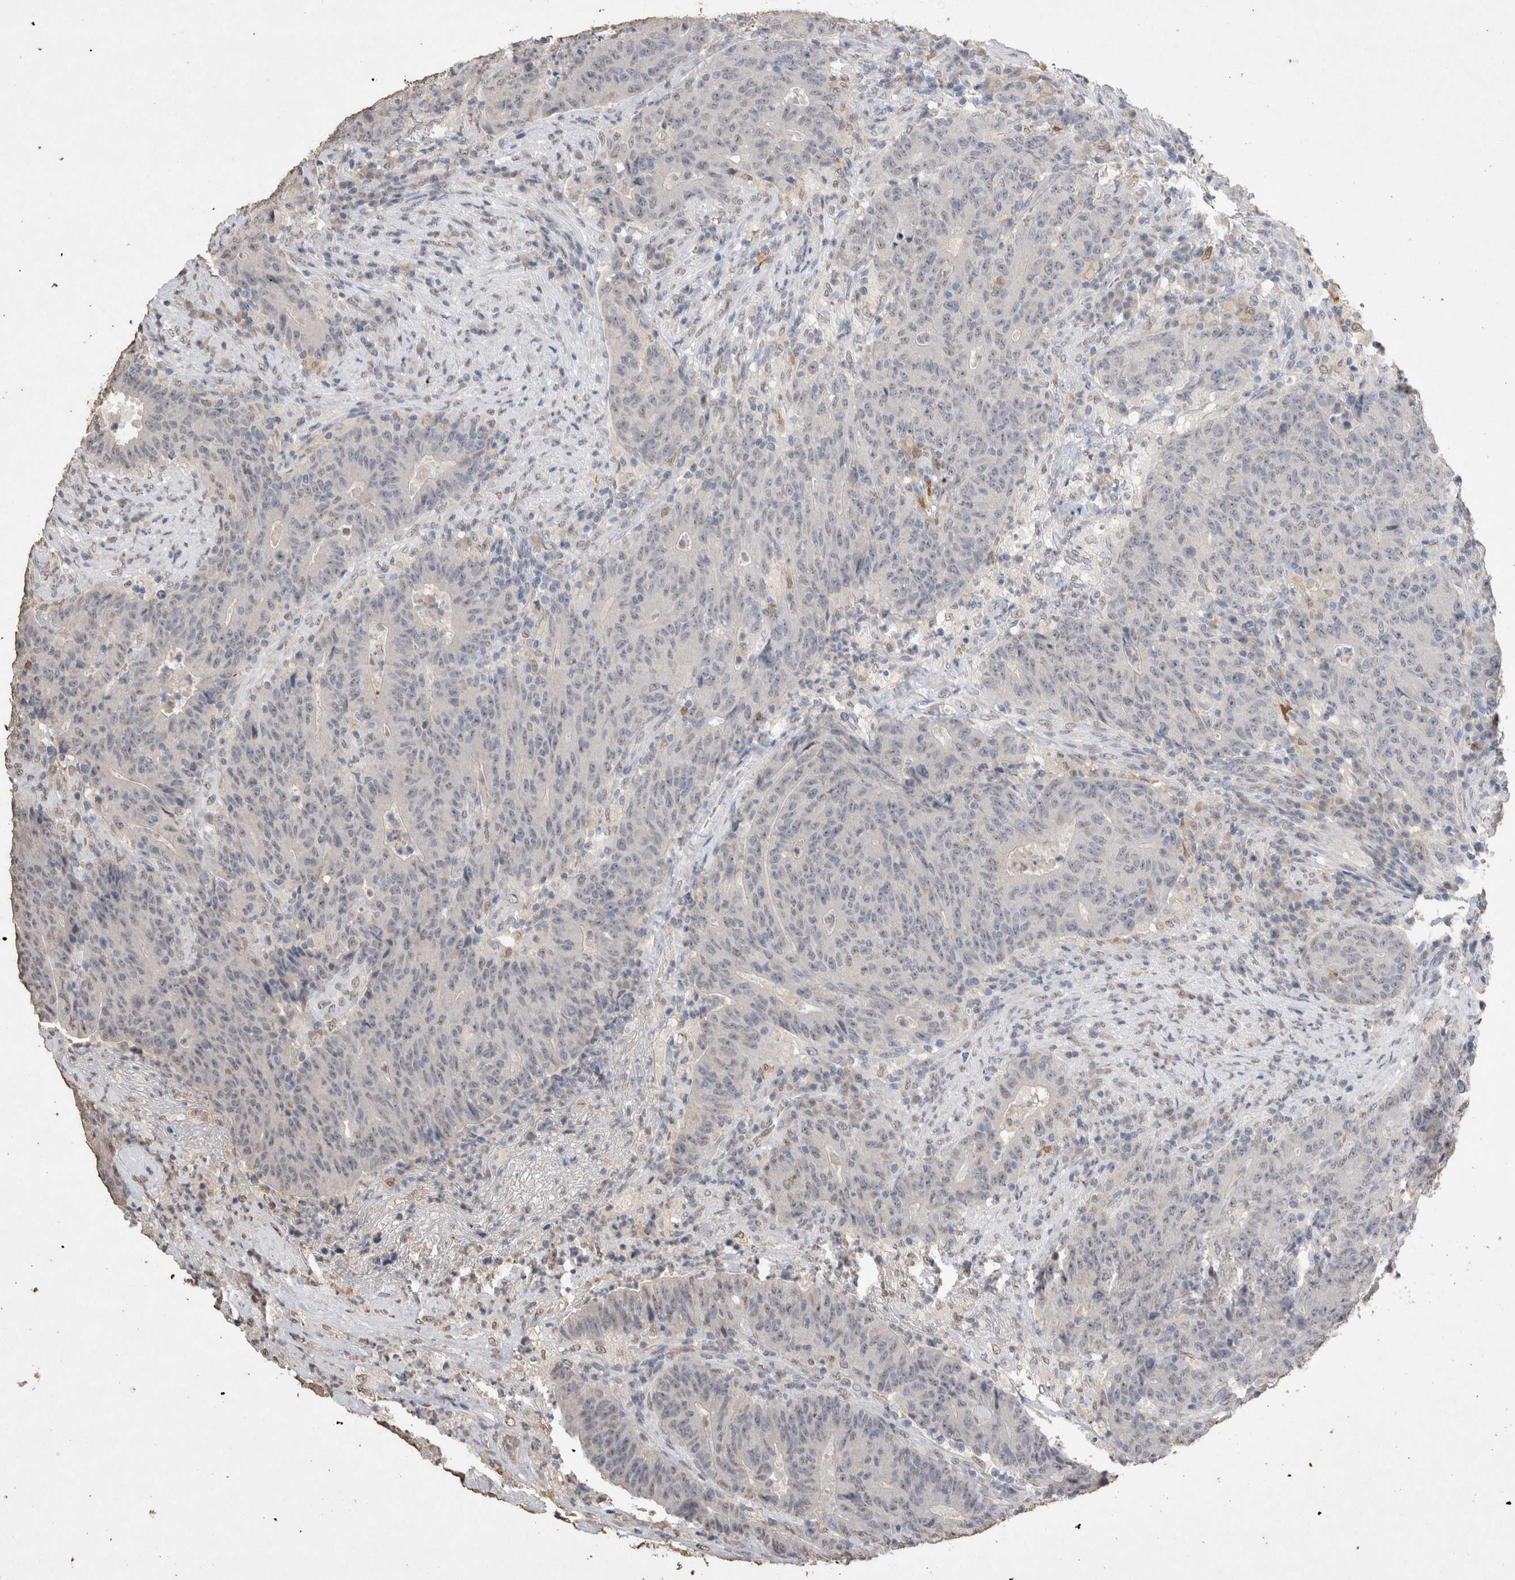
{"staining": {"intensity": "negative", "quantity": "none", "location": "none"}, "tissue": "colorectal cancer", "cell_type": "Tumor cells", "image_type": "cancer", "snomed": [{"axis": "morphology", "description": "Normal tissue, NOS"}, {"axis": "morphology", "description": "Adenocarcinoma, NOS"}, {"axis": "topography", "description": "Colon"}], "caption": "Photomicrograph shows no protein positivity in tumor cells of colorectal cancer (adenocarcinoma) tissue.", "gene": "LGALS2", "patient": {"sex": "female", "age": 75}}